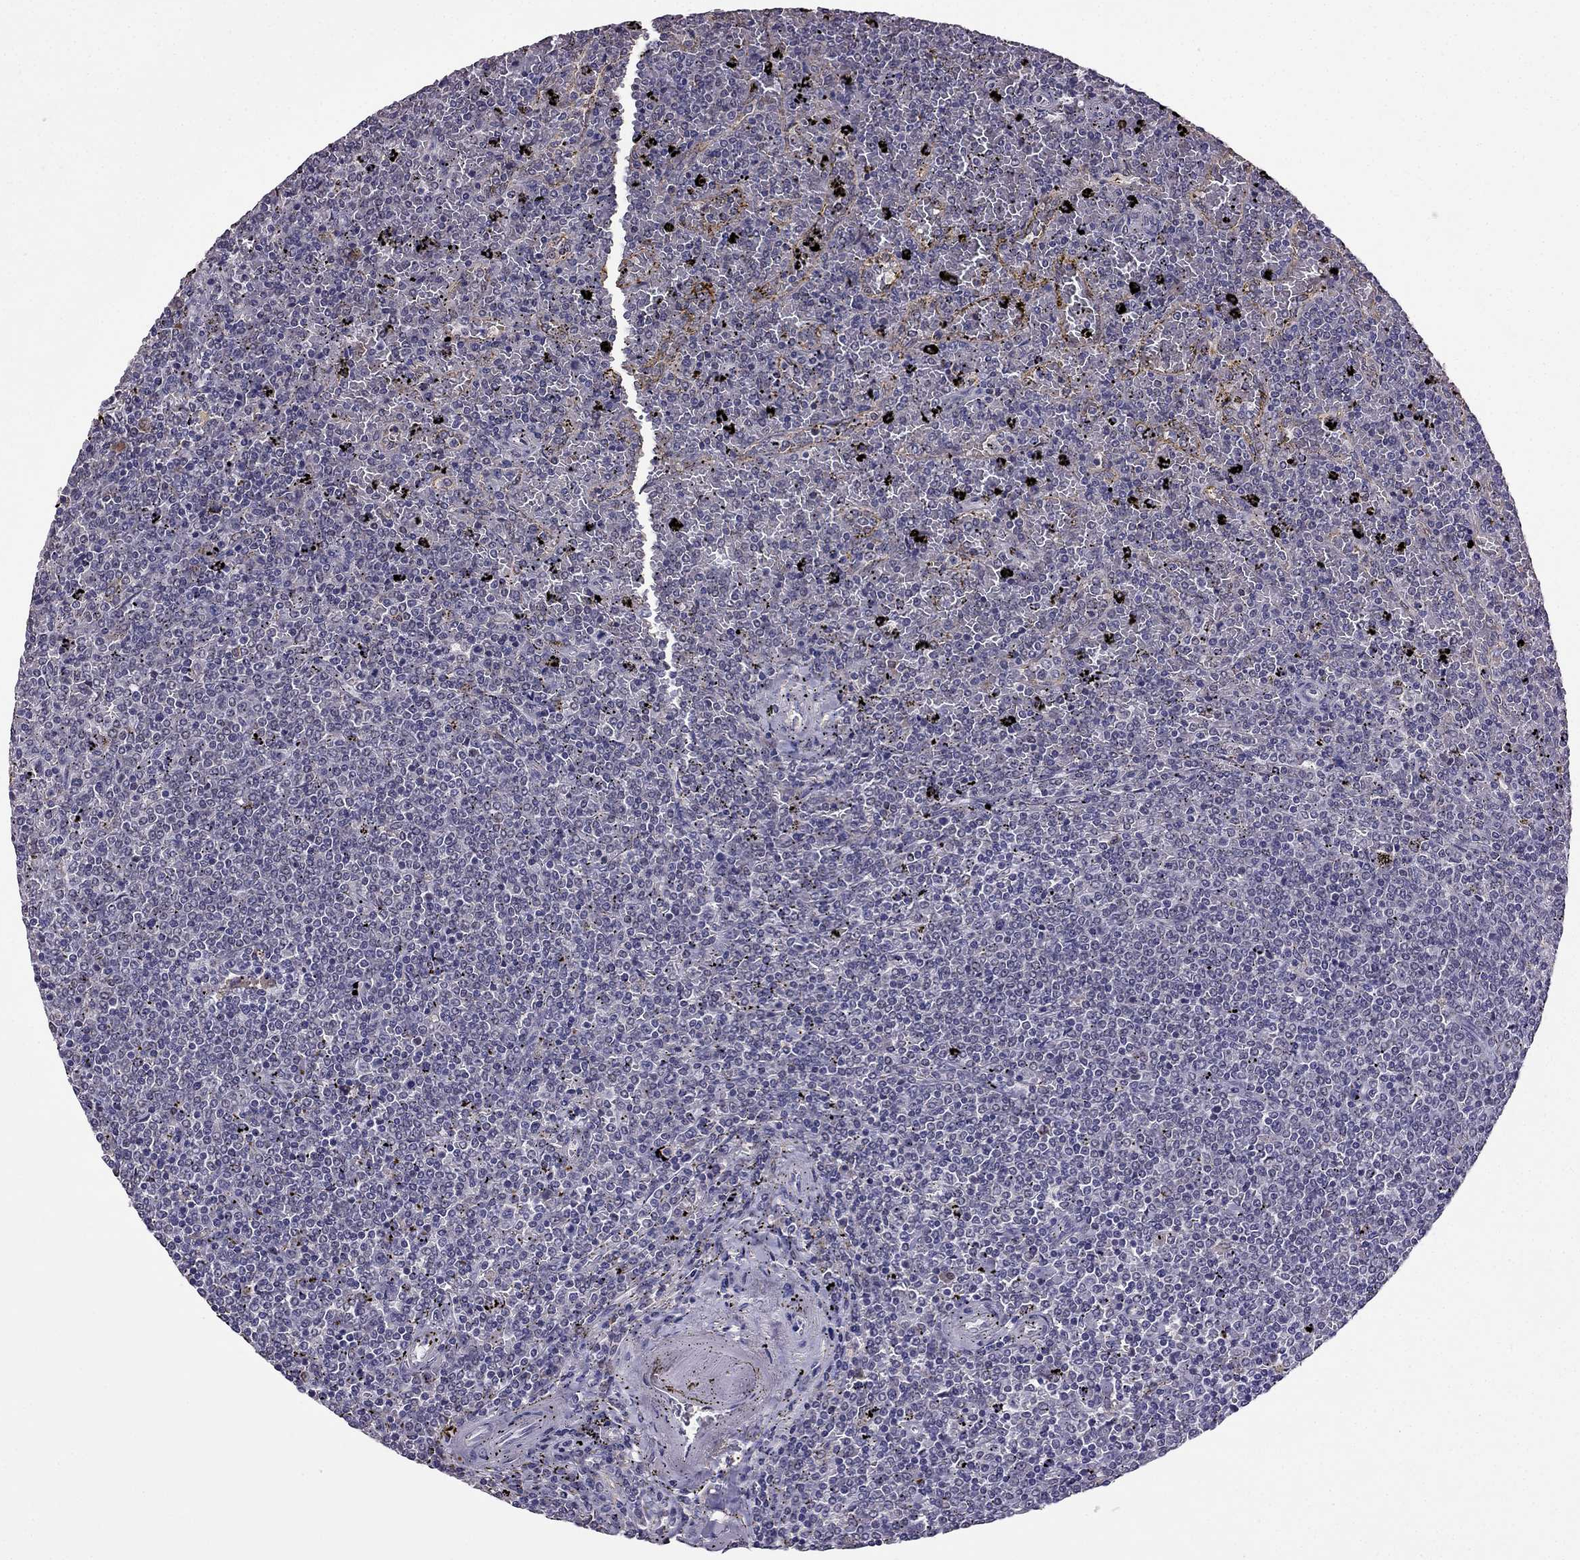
{"staining": {"intensity": "negative", "quantity": "none", "location": "none"}, "tissue": "lymphoma", "cell_type": "Tumor cells", "image_type": "cancer", "snomed": [{"axis": "morphology", "description": "Malignant lymphoma, non-Hodgkin's type, Low grade"}, {"axis": "topography", "description": "Spleen"}], "caption": "The immunohistochemistry (IHC) histopathology image has no significant positivity in tumor cells of malignant lymphoma, non-Hodgkin's type (low-grade) tissue.", "gene": "CDH9", "patient": {"sex": "female", "age": 77}}